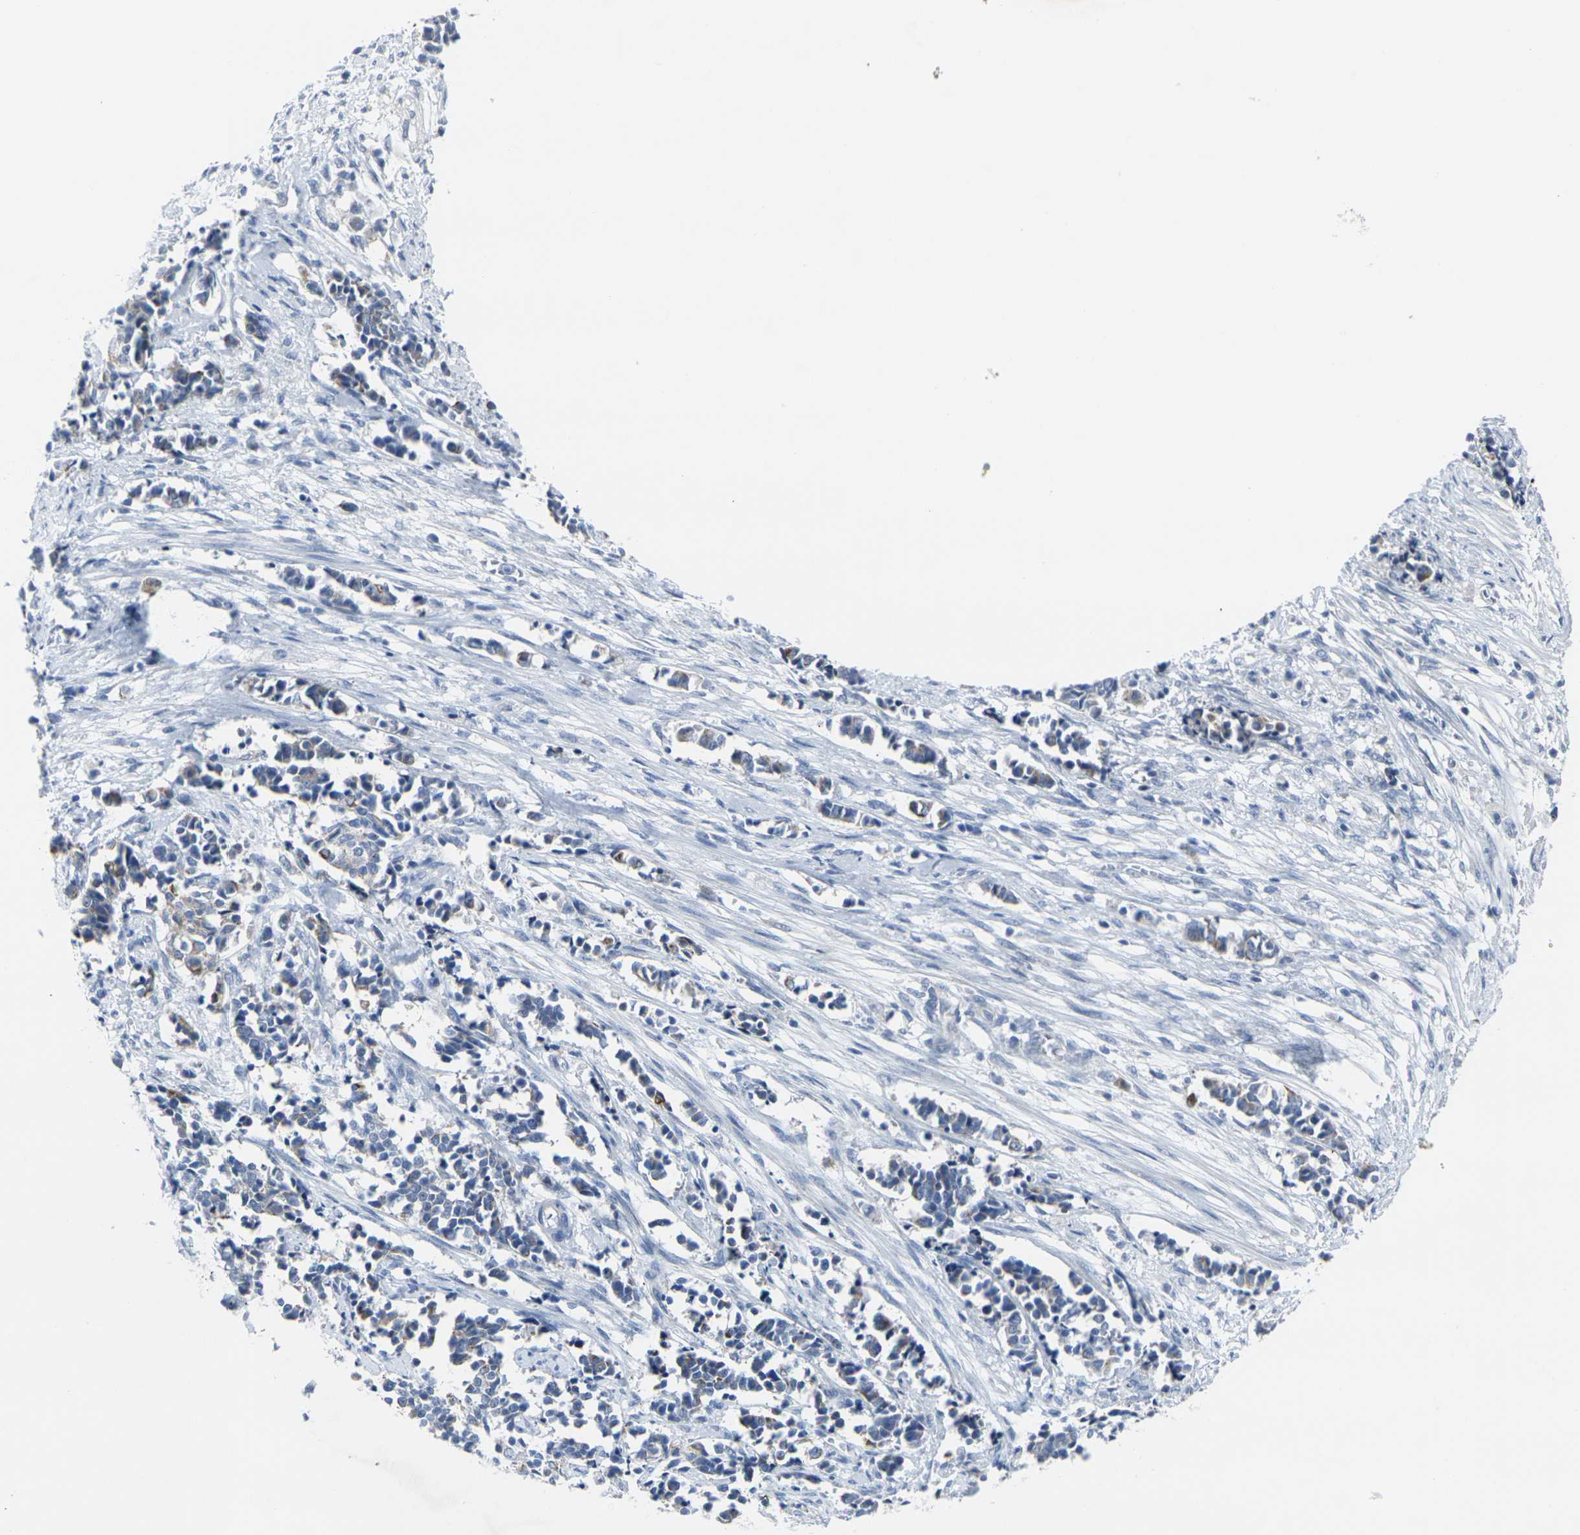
{"staining": {"intensity": "weak", "quantity": "25%-75%", "location": "cytoplasmic/membranous"}, "tissue": "cervical cancer", "cell_type": "Tumor cells", "image_type": "cancer", "snomed": [{"axis": "morphology", "description": "Normal tissue, NOS"}, {"axis": "morphology", "description": "Squamous cell carcinoma, NOS"}, {"axis": "topography", "description": "Cervix"}], "caption": "Immunohistochemistry (IHC) micrograph of neoplastic tissue: human cervical cancer stained using IHC exhibits low levels of weak protein expression localized specifically in the cytoplasmic/membranous of tumor cells, appearing as a cytoplasmic/membranous brown color.", "gene": "ANKRD46", "patient": {"sex": "female", "age": 35}}